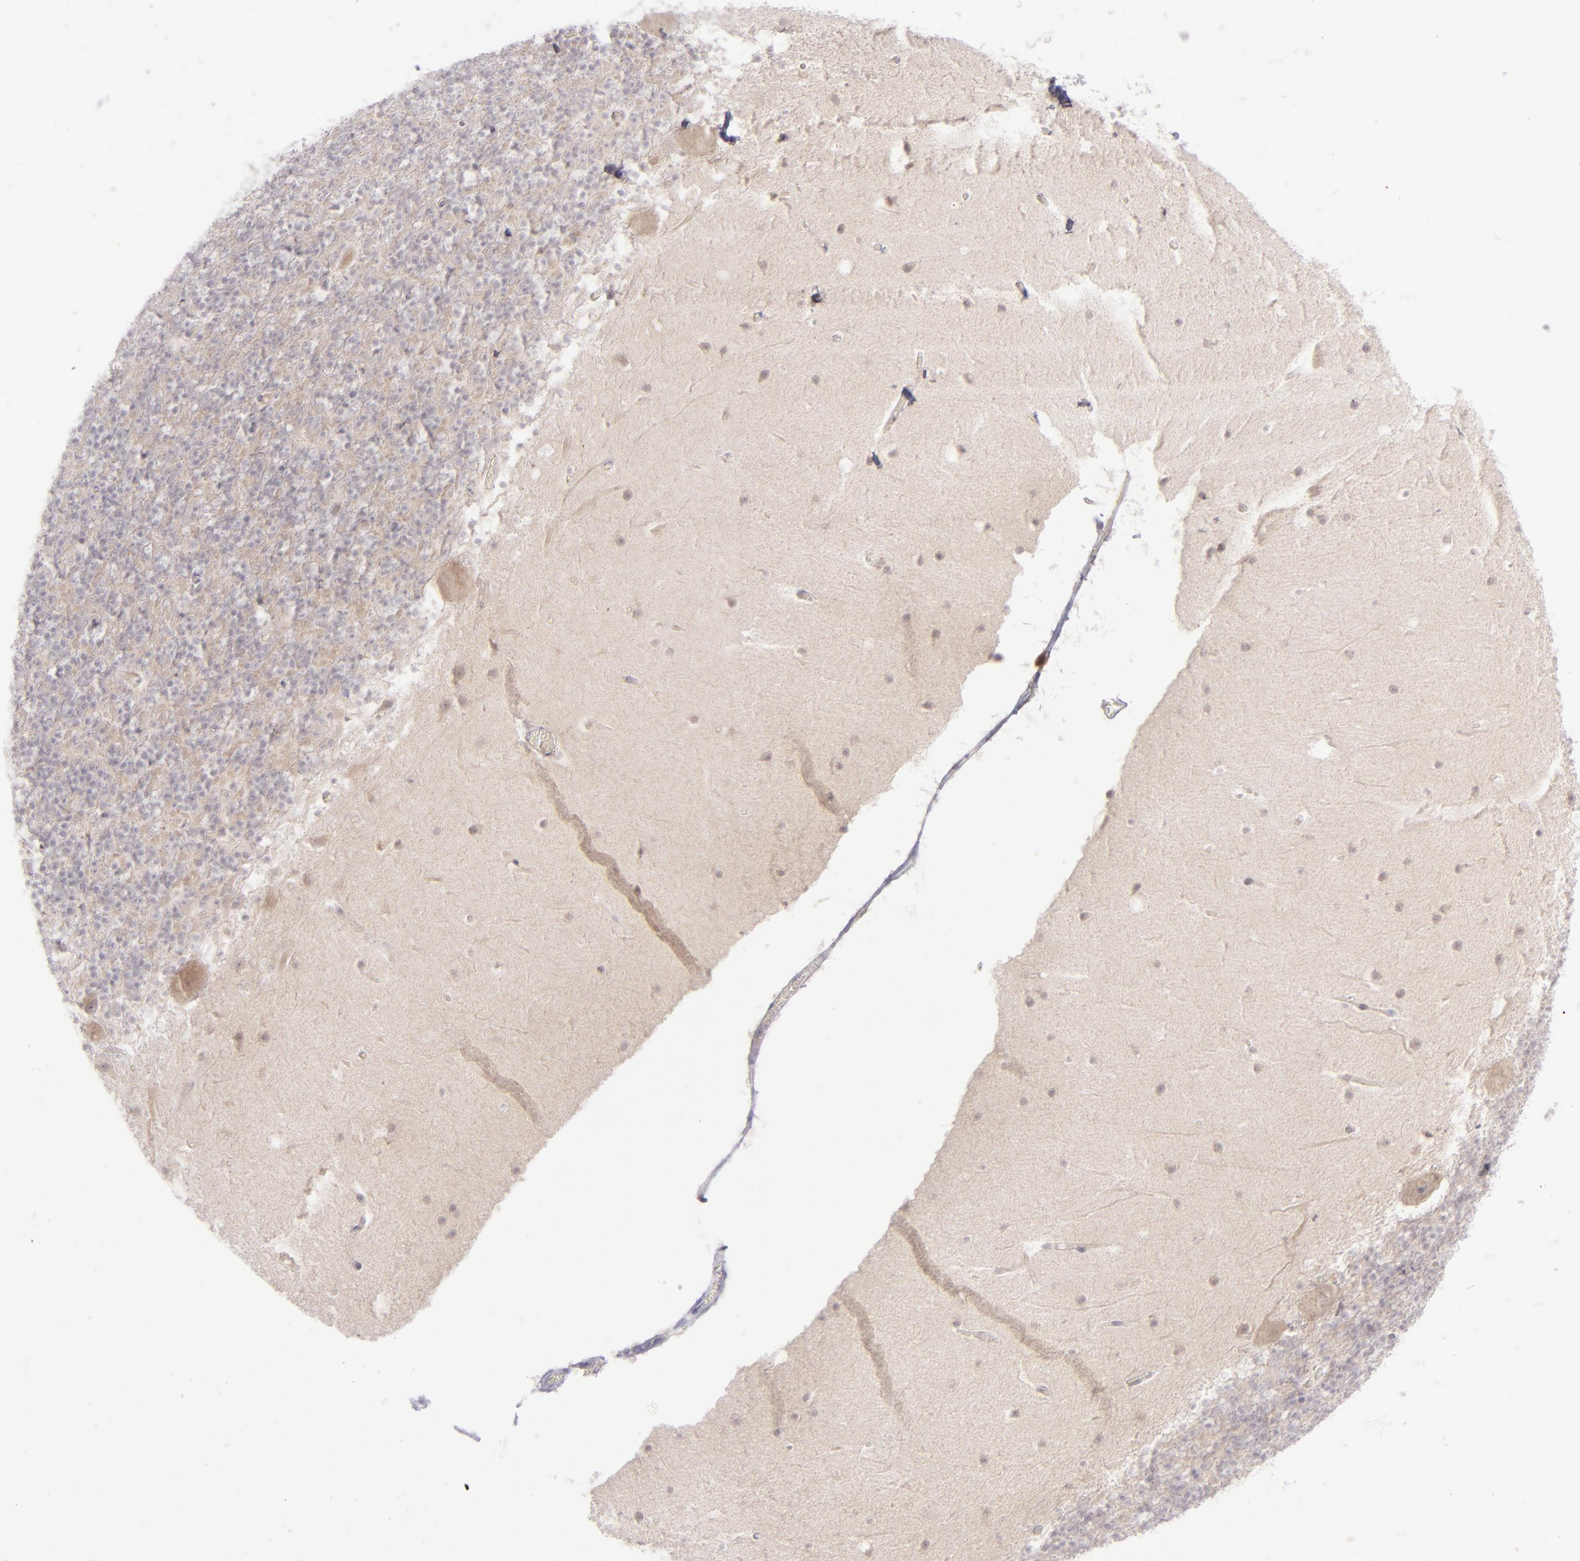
{"staining": {"intensity": "negative", "quantity": "none", "location": "none"}, "tissue": "cerebellum", "cell_type": "Cells in granular layer", "image_type": "normal", "snomed": [{"axis": "morphology", "description": "Normal tissue, NOS"}, {"axis": "topography", "description": "Cerebellum"}], "caption": "High magnification brightfield microscopy of benign cerebellum stained with DAB (brown) and counterstained with hematoxylin (blue): cells in granular layer show no significant expression. Brightfield microscopy of IHC stained with DAB (3,3'-diaminobenzidine) (brown) and hematoxylin (blue), captured at high magnification.", "gene": "EVPL", "patient": {"sex": "male", "age": 45}}